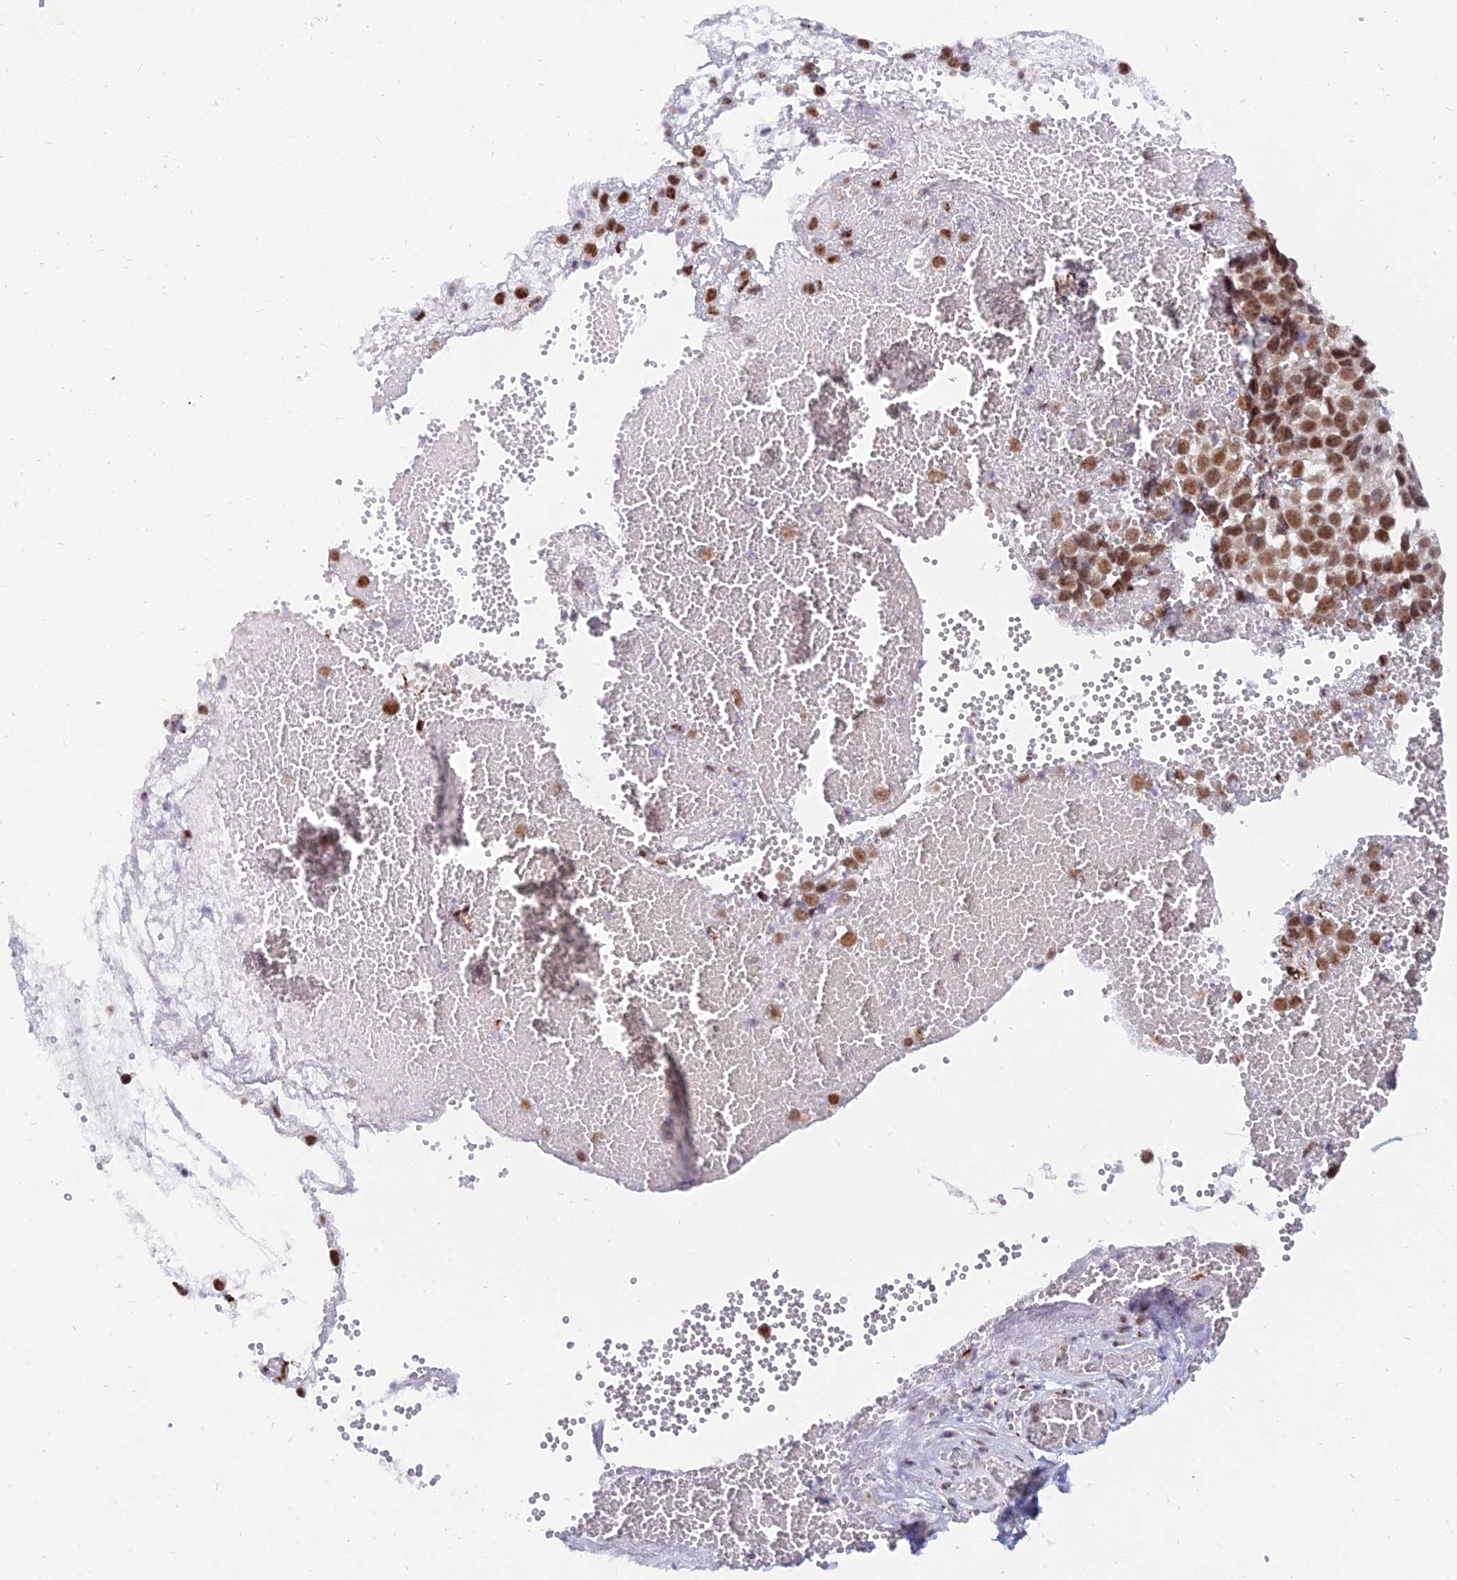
{"staining": {"intensity": "moderate", "quantity": ">75%", "location": "nuclear"}, "tissue": "melanoma", "cell_type": "Tumor cells", "image_type": "cancer", "snomed": [{"axis": "morphology", "description": "Malignant melanoma, NOS"}, {"axis": "topography", "description": "Nose, NOS"}], "caption": "Moderate nuclear positivity for a protein is present in about >75% of tumor cells of melanoma using immunohistochemistry.", "gene": "THOC3", "patient": {"sex": "female", "age": 48}}